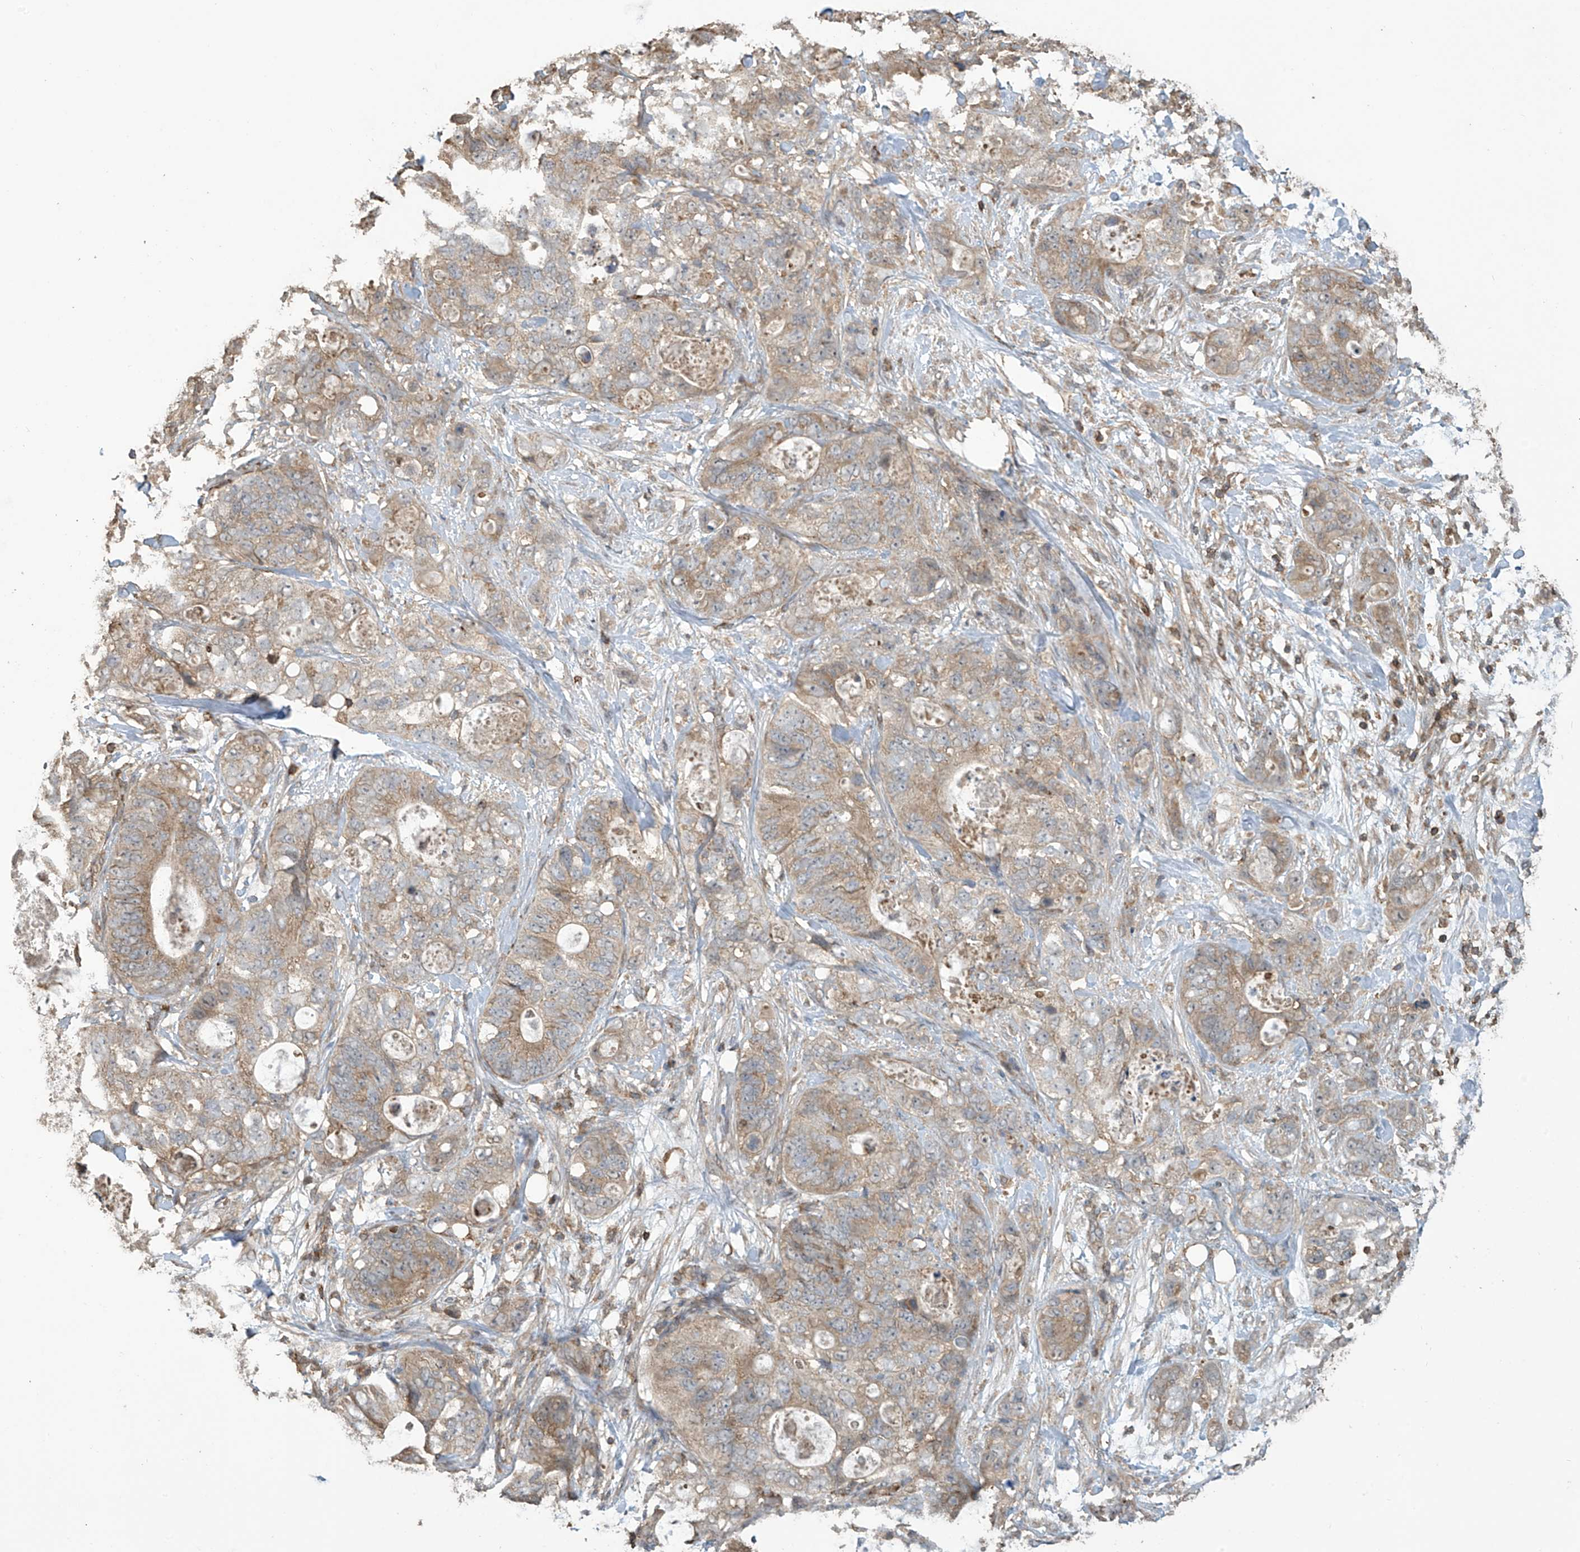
{"staining": {"intensity": "weak", "quantity": ">75%", "location": "cytoplasmic/membranous"}, "tissue": "stomach cancer", "cell_type": "Tumor cells", "image_type": "cancer", "snomed": [{"axis": "morphology", "description": "Normal tissue, NOS"}, {"axis": "morphology", "description": "Adenocarcinoma, NOS"}, {"axis": "topography", "description": "Stomach"}], "caption": "Human stomach cancer (adenocarcinoma) stained with a protein marker displays weak staining in tumor cells.", "gene": "COX10", "patient": {"sex": "female", "age": 89}}